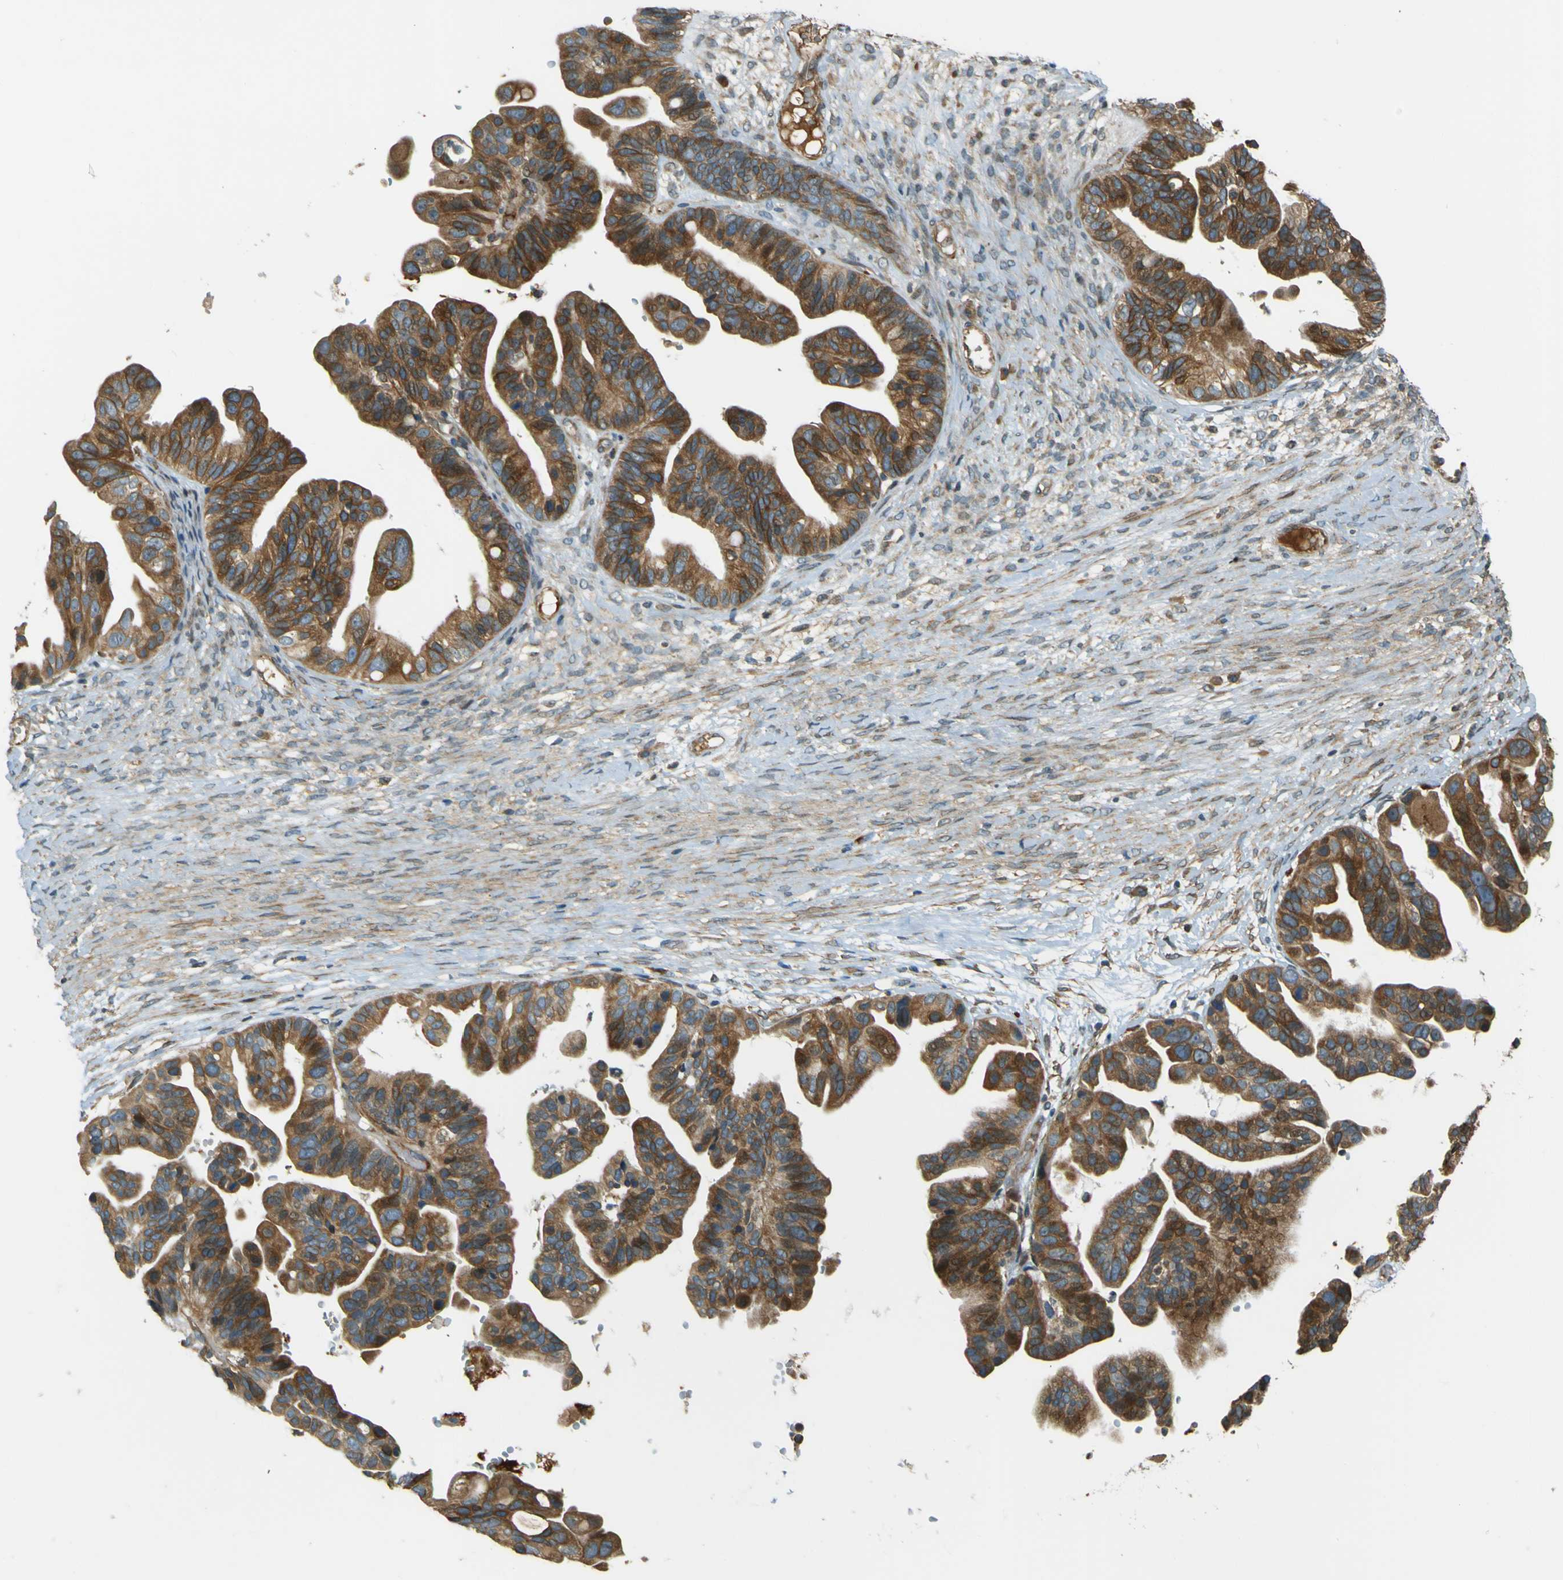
{"staining": {"intensity": "strong", "quantity": ">75%", "location": "cytoplasmic/membranous"}, "tissue": "ovarian cancer", "cell_type": "Tumor cells", "image_type": "cancer", "snomed": [{"axis": "morphology", "description": "Cystadenocarcinoma, serous, NOS"}, {"axis": "topography", "description": "Ovary"}], "caption": "This image exhibits IHC staining of human serous cystadenocarcinoma (ovarian), with high strong cytoplasmic/membranous expression in approximately >75% of tumor cells.", "gene": "LPCAT1", "patient": {"sex": "female", "age": 56}}